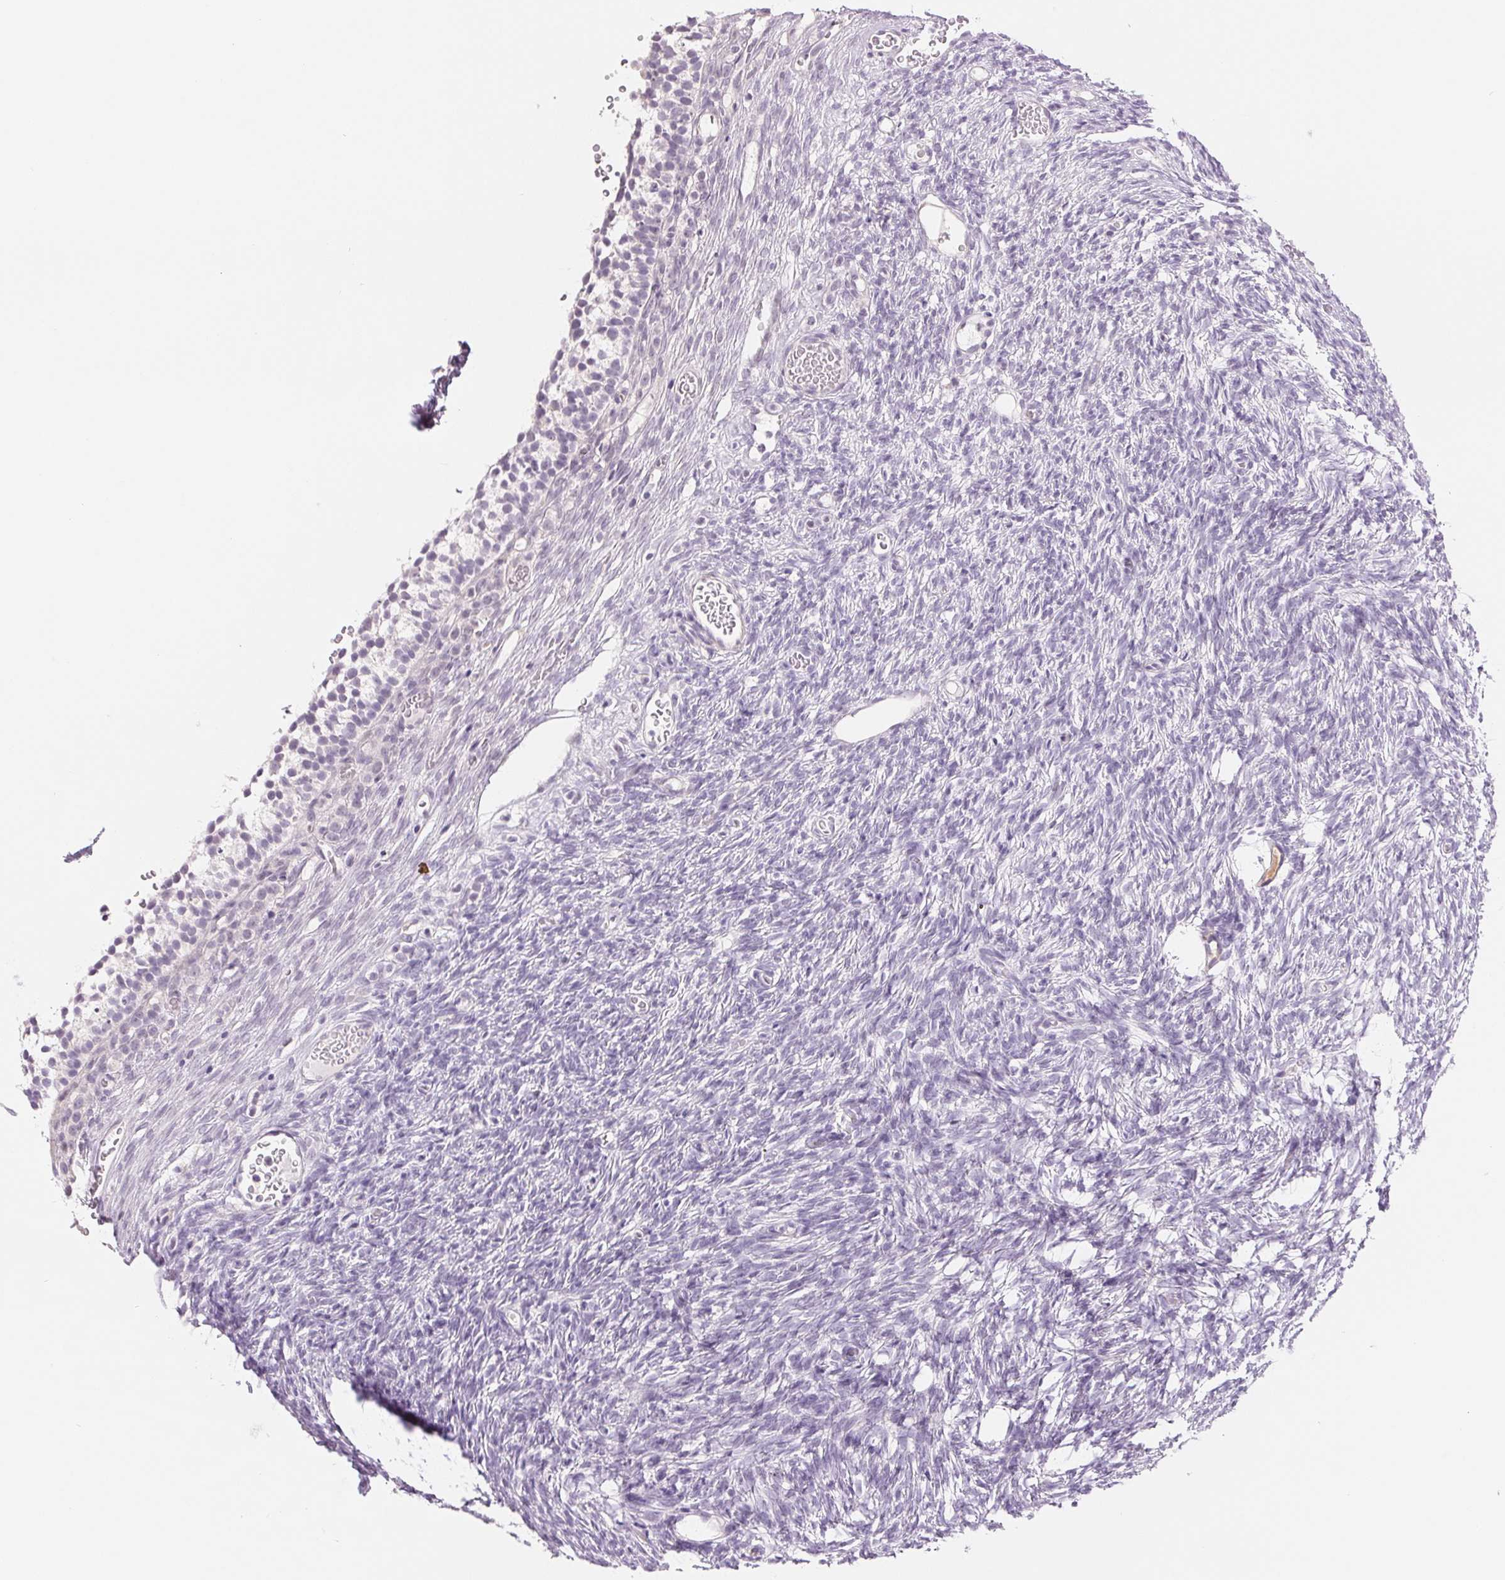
{"staining": {"intensity": "negative", "quantity": "none", "location": "none"}, "tissue": "ovary", "cell_type": "Ovarian stroma cells", "image_type": "normal", "snomed": [{"axis": "morphology", "description": "Normal tissue, NOS"}, {"axis": "topography", "description": "Ovary"}], "caption": "IHC image of normal ovary: human ovary stained with DAB (3,3'-diaminobenzidine) exhibits no significant protein positivity in ovarian stroma cells.", "gene": "CCDC168", "patient": {"sex": "female", "age": 34}}